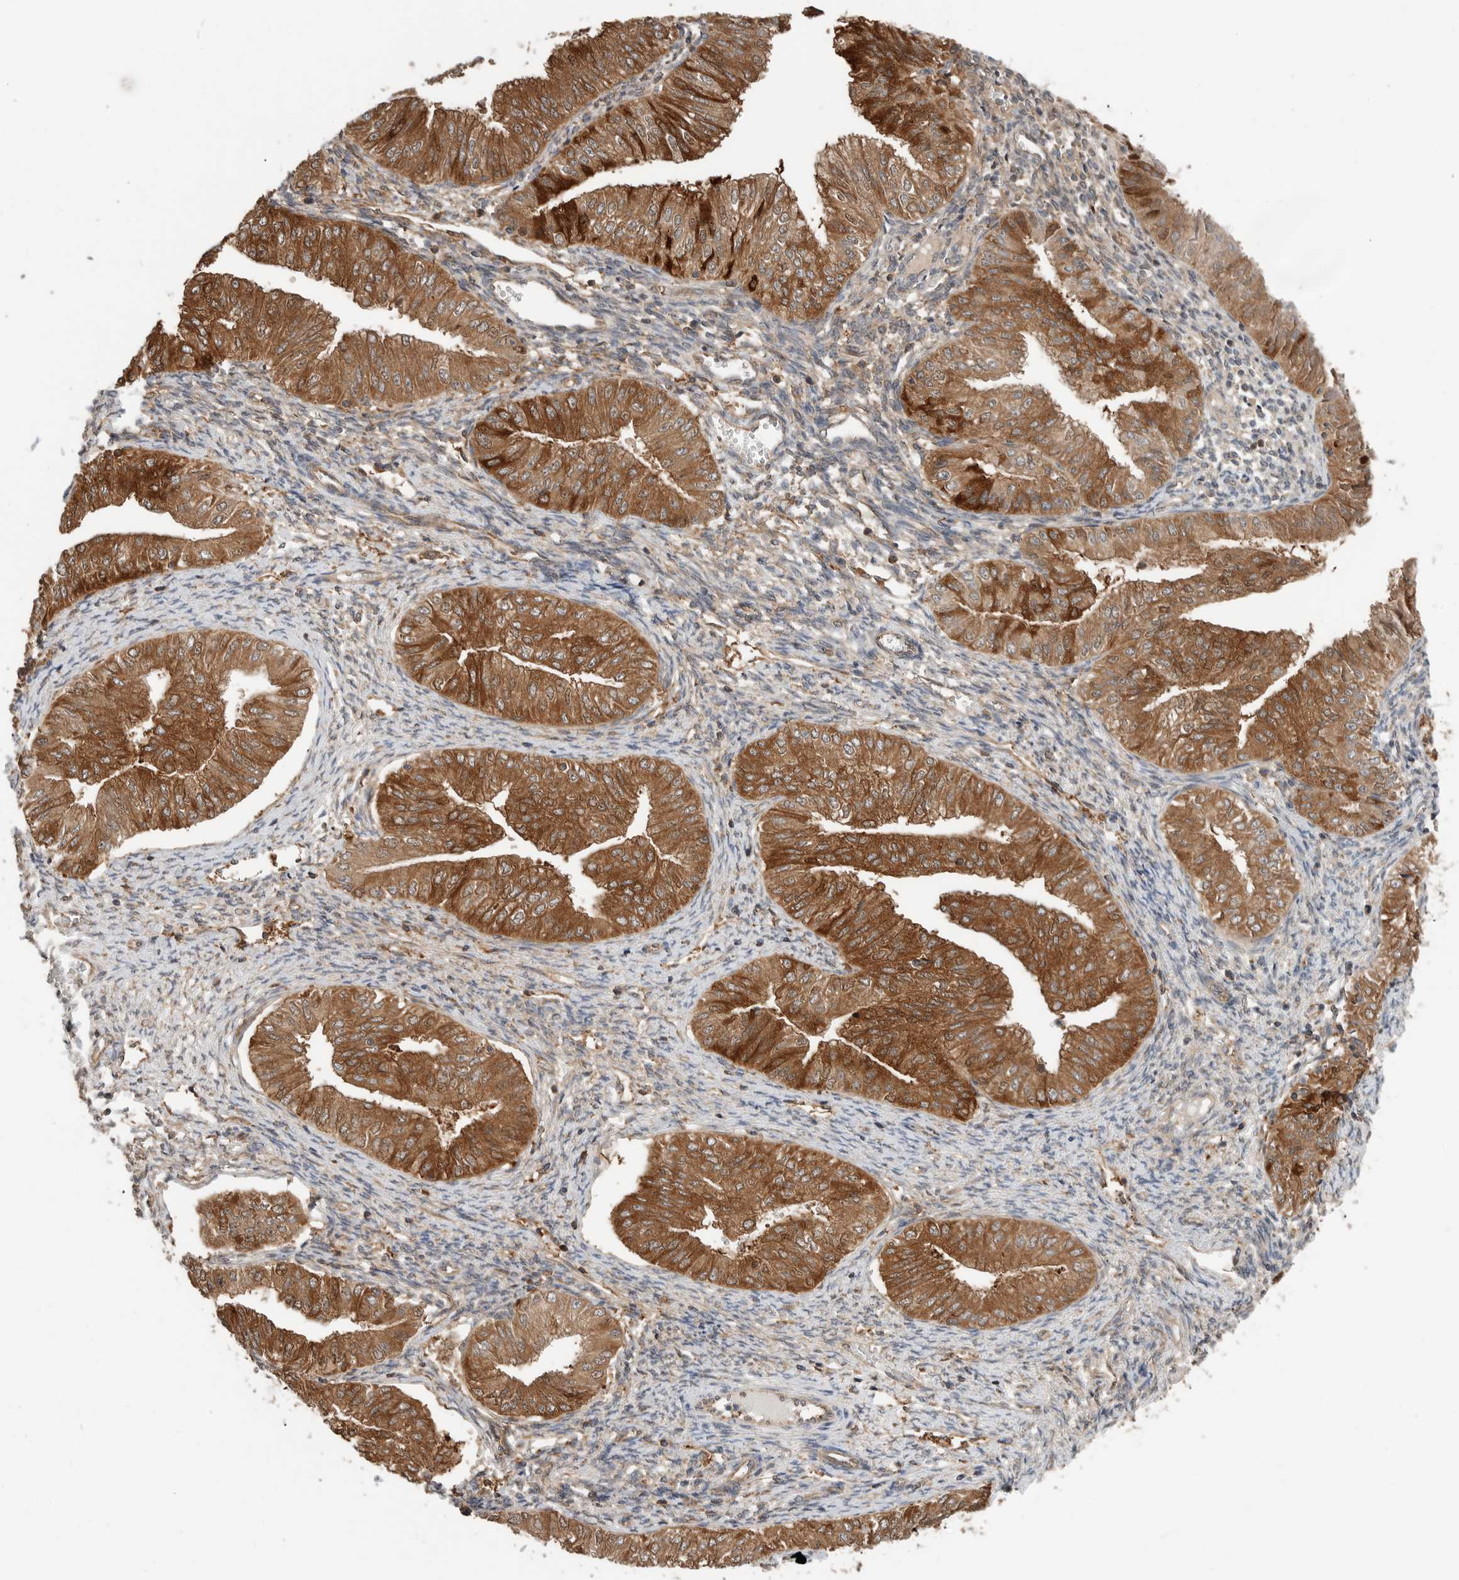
{"staining": {"intensity": "strong", "quantity": ">75%", "location": "cytoplasmic/membranous,nuclear"}, "tissue": "endometrial cancer", "cell_type": "Tumor cells", "image_type": "cancer", "snomed": [{"axis": "morphology", "description": "Normal tissue, NOS"}, {"axis": "morphology", "description": "Adenocarcinoma, NOS"}, {"axis": "topography", "description": "Endometrium"}], "caption": "Strong cytoplasmic/membranous and nuclear protein expression is present in approximately >75% of tumor cells in endometrial adenocarcinoma.", "gene": "XPNPEP1", "patient": {"sex": "female", "age": 53}}